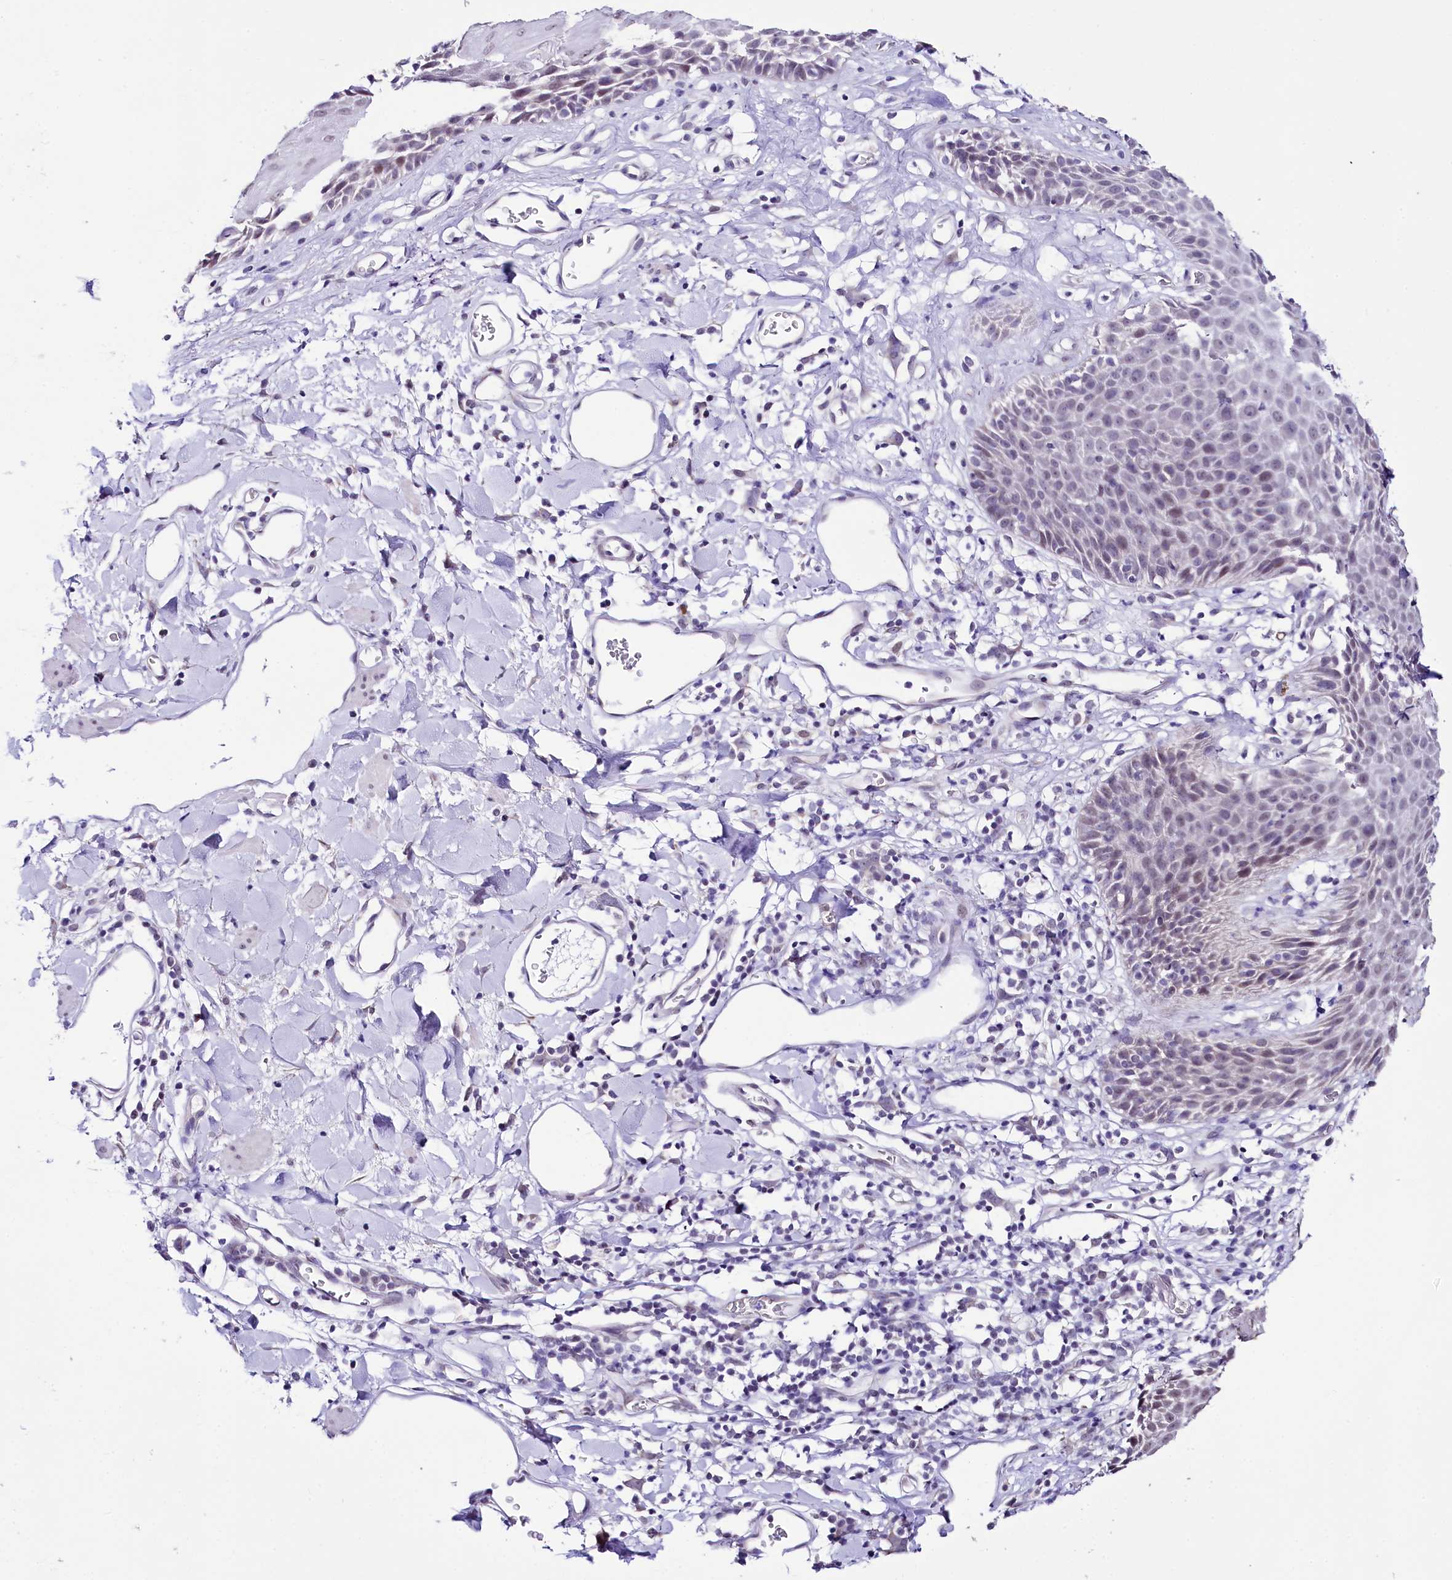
{"staining": {"intensity": "weak", "quantity": "25%-75%", "location": "nuclear"}, "tissue": "skin", "cell_type": "Epidermal cells", "image_type": "normal", "snomed": [{"axis": "morphology", "description": "Normal tissue, NOS"}, {"axis": "topography", "description": "Vulva"}], "caption": "High-power microscopy captured an immunohistochemistry (IHC) micrograph of normal skin, revealing weak nuclear expression in about 25%-75% of epidermal cells. The protein of interest is stained brown, and the nuclei are stained in blue (DAB IHC with brightfield microscopy, high magnification).", "gene": "SPATS2", "patient": {"sex": "female", "age": 68}}